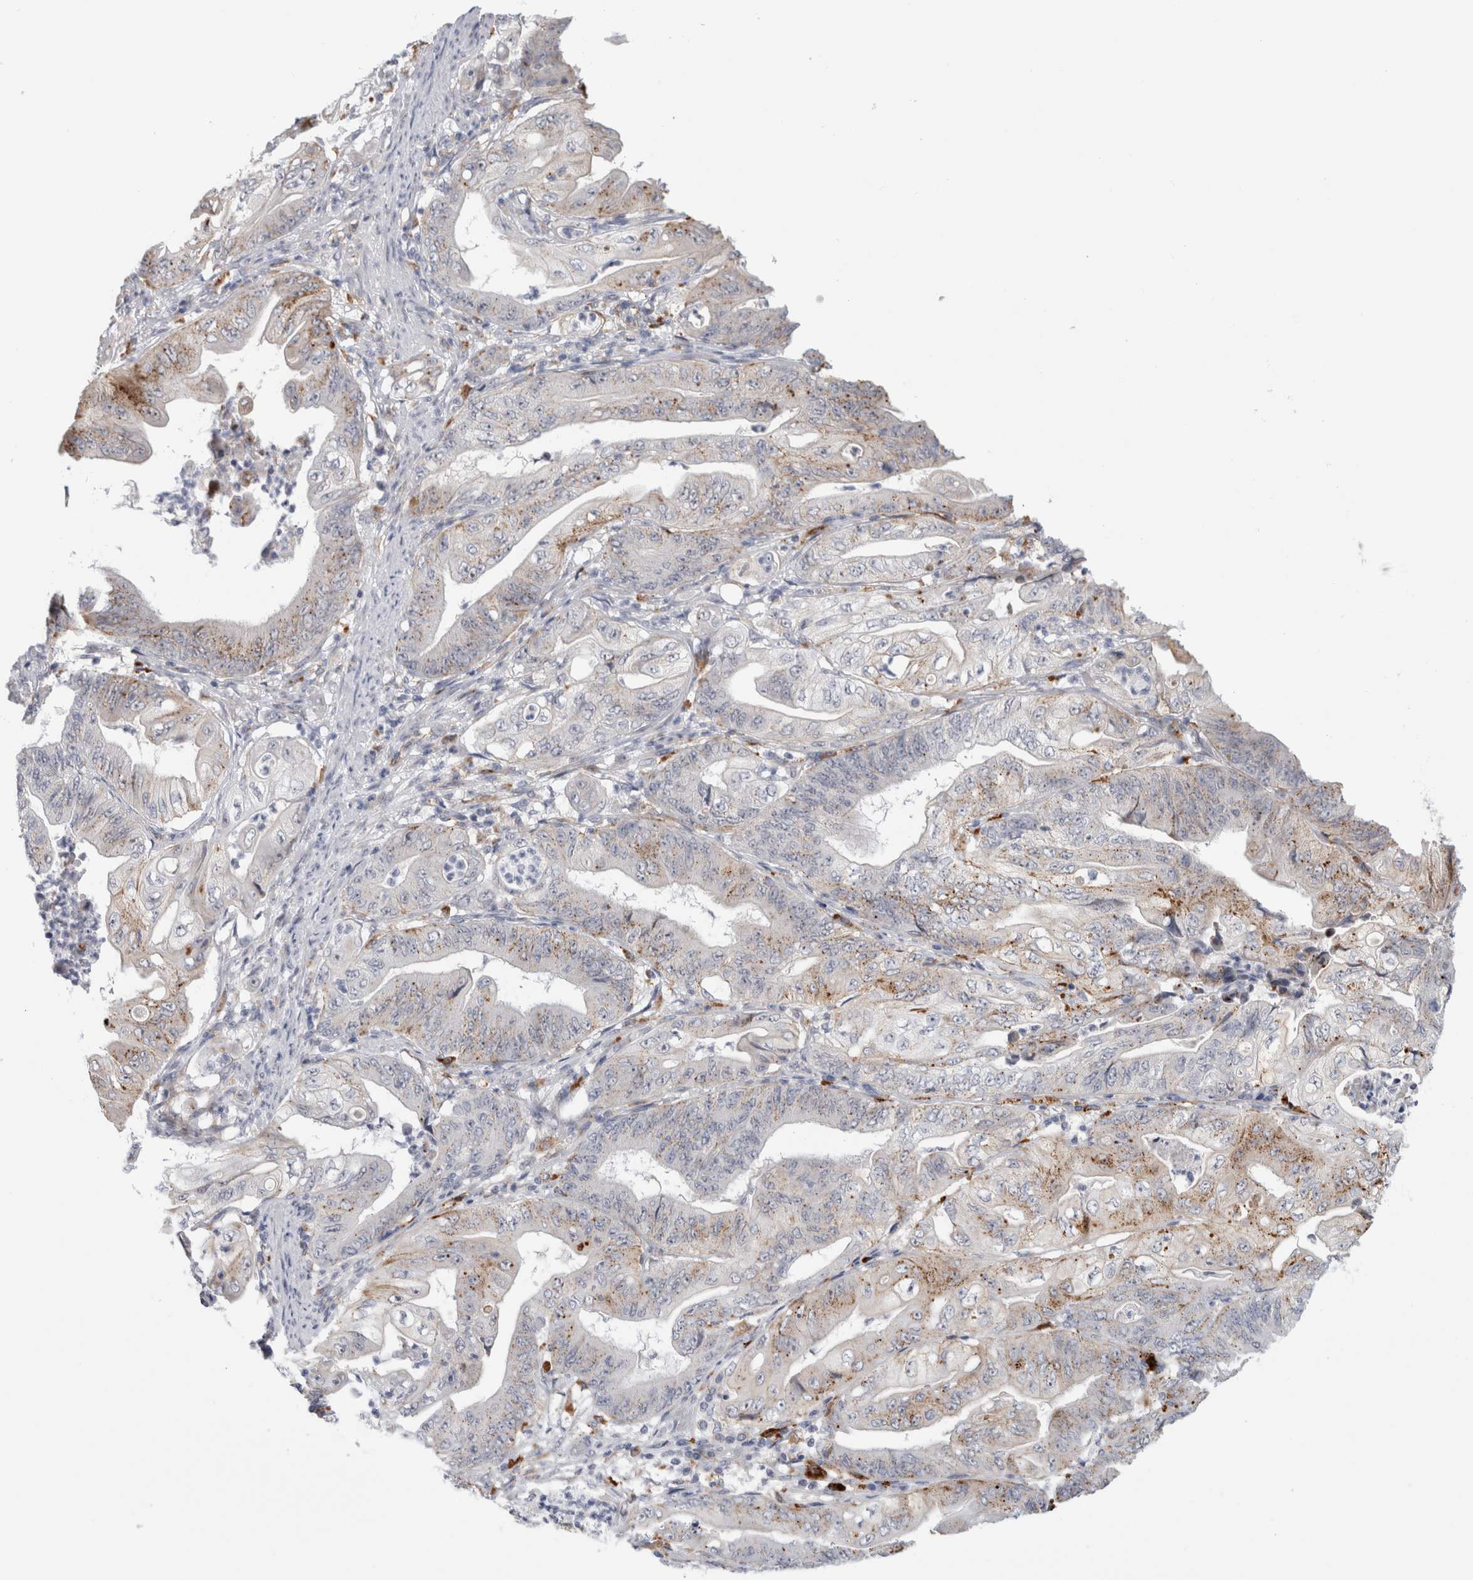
{"staining": {"intensity": "moderate", "quantity": "<25%", "location": "cytoplasmic/membranous"}, "tissue": "stomach cancer", "cell_type": "Tumor cells", "image_type": "cancer", "snomed": [{"axis": "morphology", "description": "Adenocarcinoma, NOS"}, {"axis": "topography", "description": "Stomach"}], "caption": "Tumor cells demonstrate low levels of moderate cytoplasmic/membranous expression in about <25% of cells in stomach cancer (adenocarcinoma).", "gene": "ANKMY1", "patient": {"sex": "female", "age": 73}}